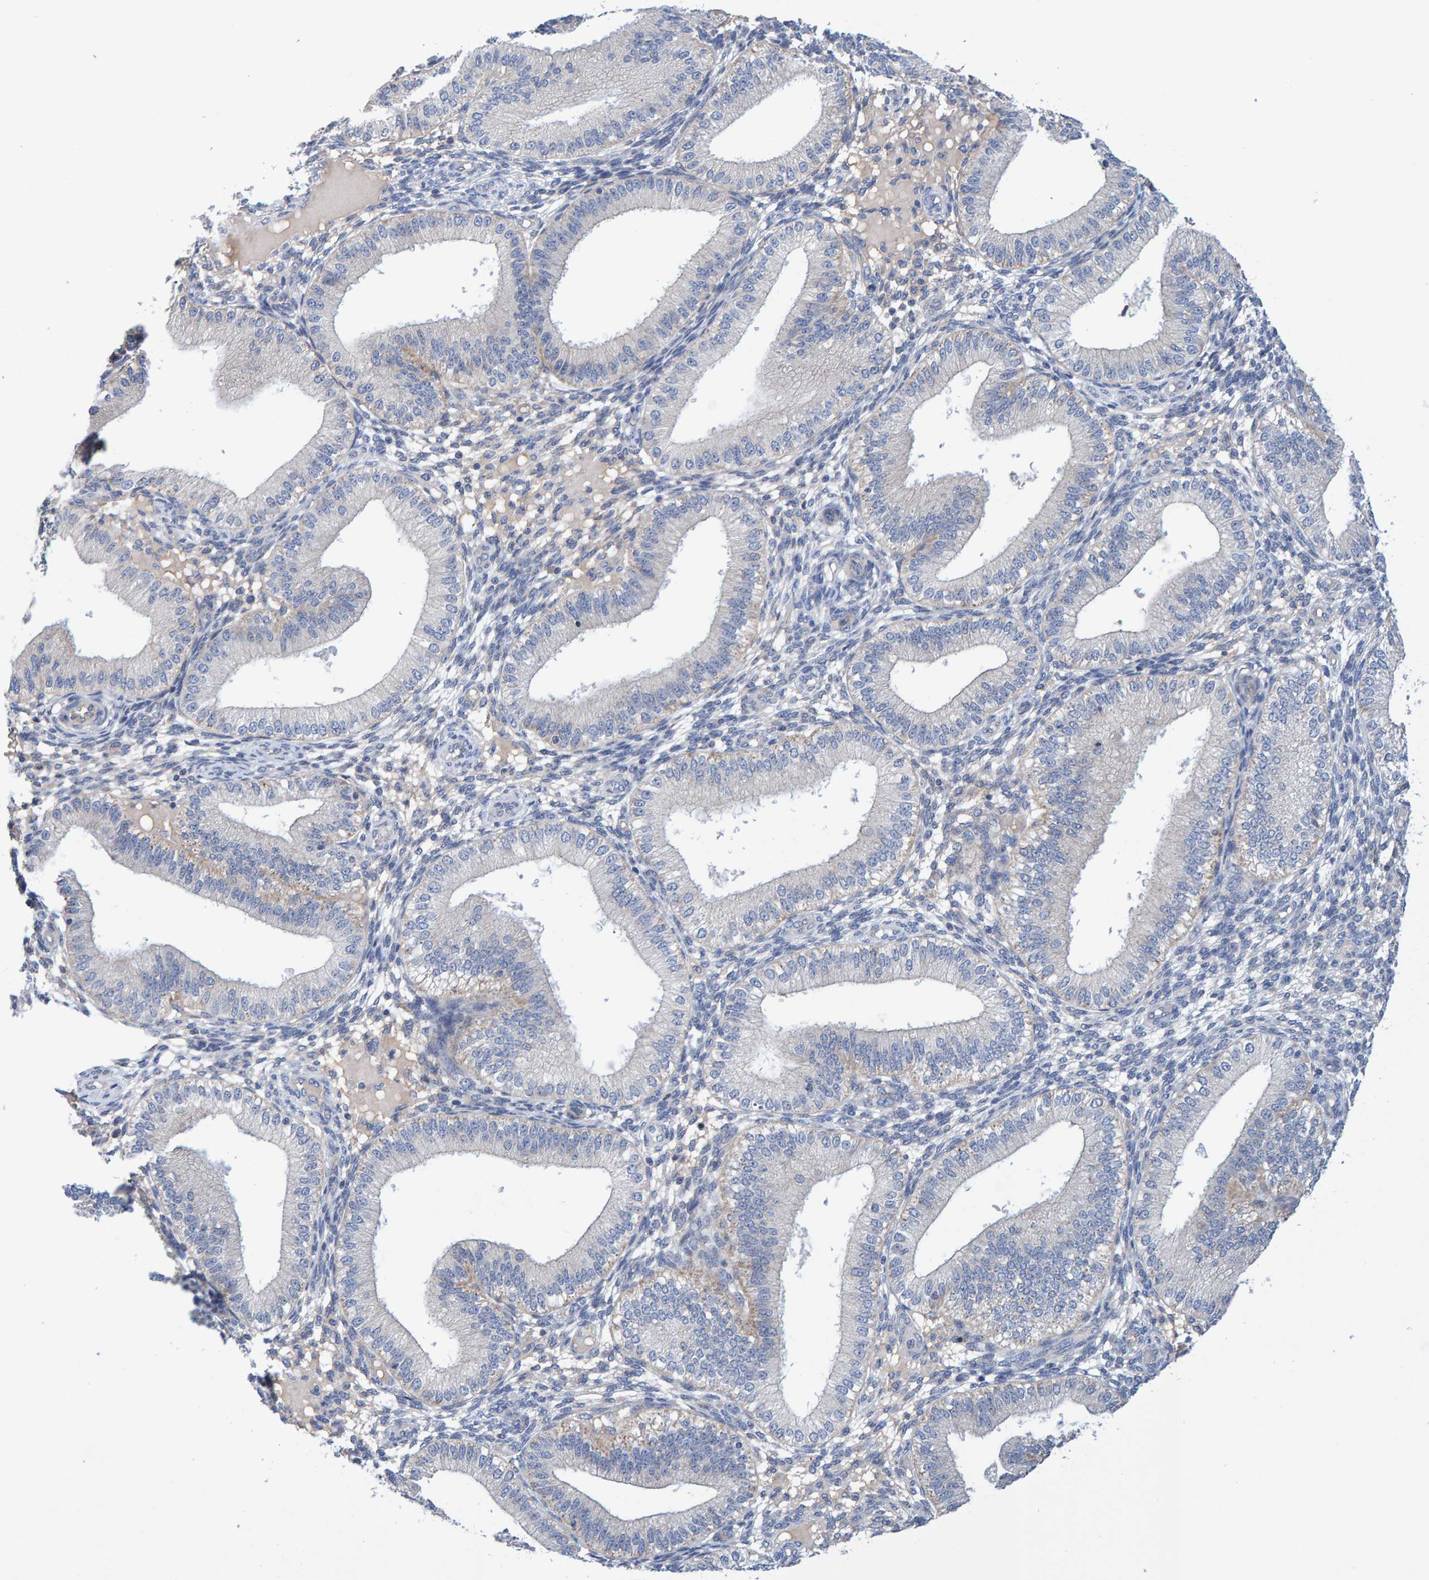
{"staining": {"intensity": "negative", "quantity": "none", "location": "none"}, "tissue": "endometrium", "cell_type": "Cells in endometrial stroma", "image_type": "normal", "snomed": [{"axis": "morphology", "description": "Normal tissue, NOS"}, {"axis": "topography", "description": "Endometrium"}], "caption": "The photomicrograph shows no significant positivity in cells in endometrial stroma of endometrium.", "gene": "EFR3A", "patient": {"sex": "female", "age": 39}}